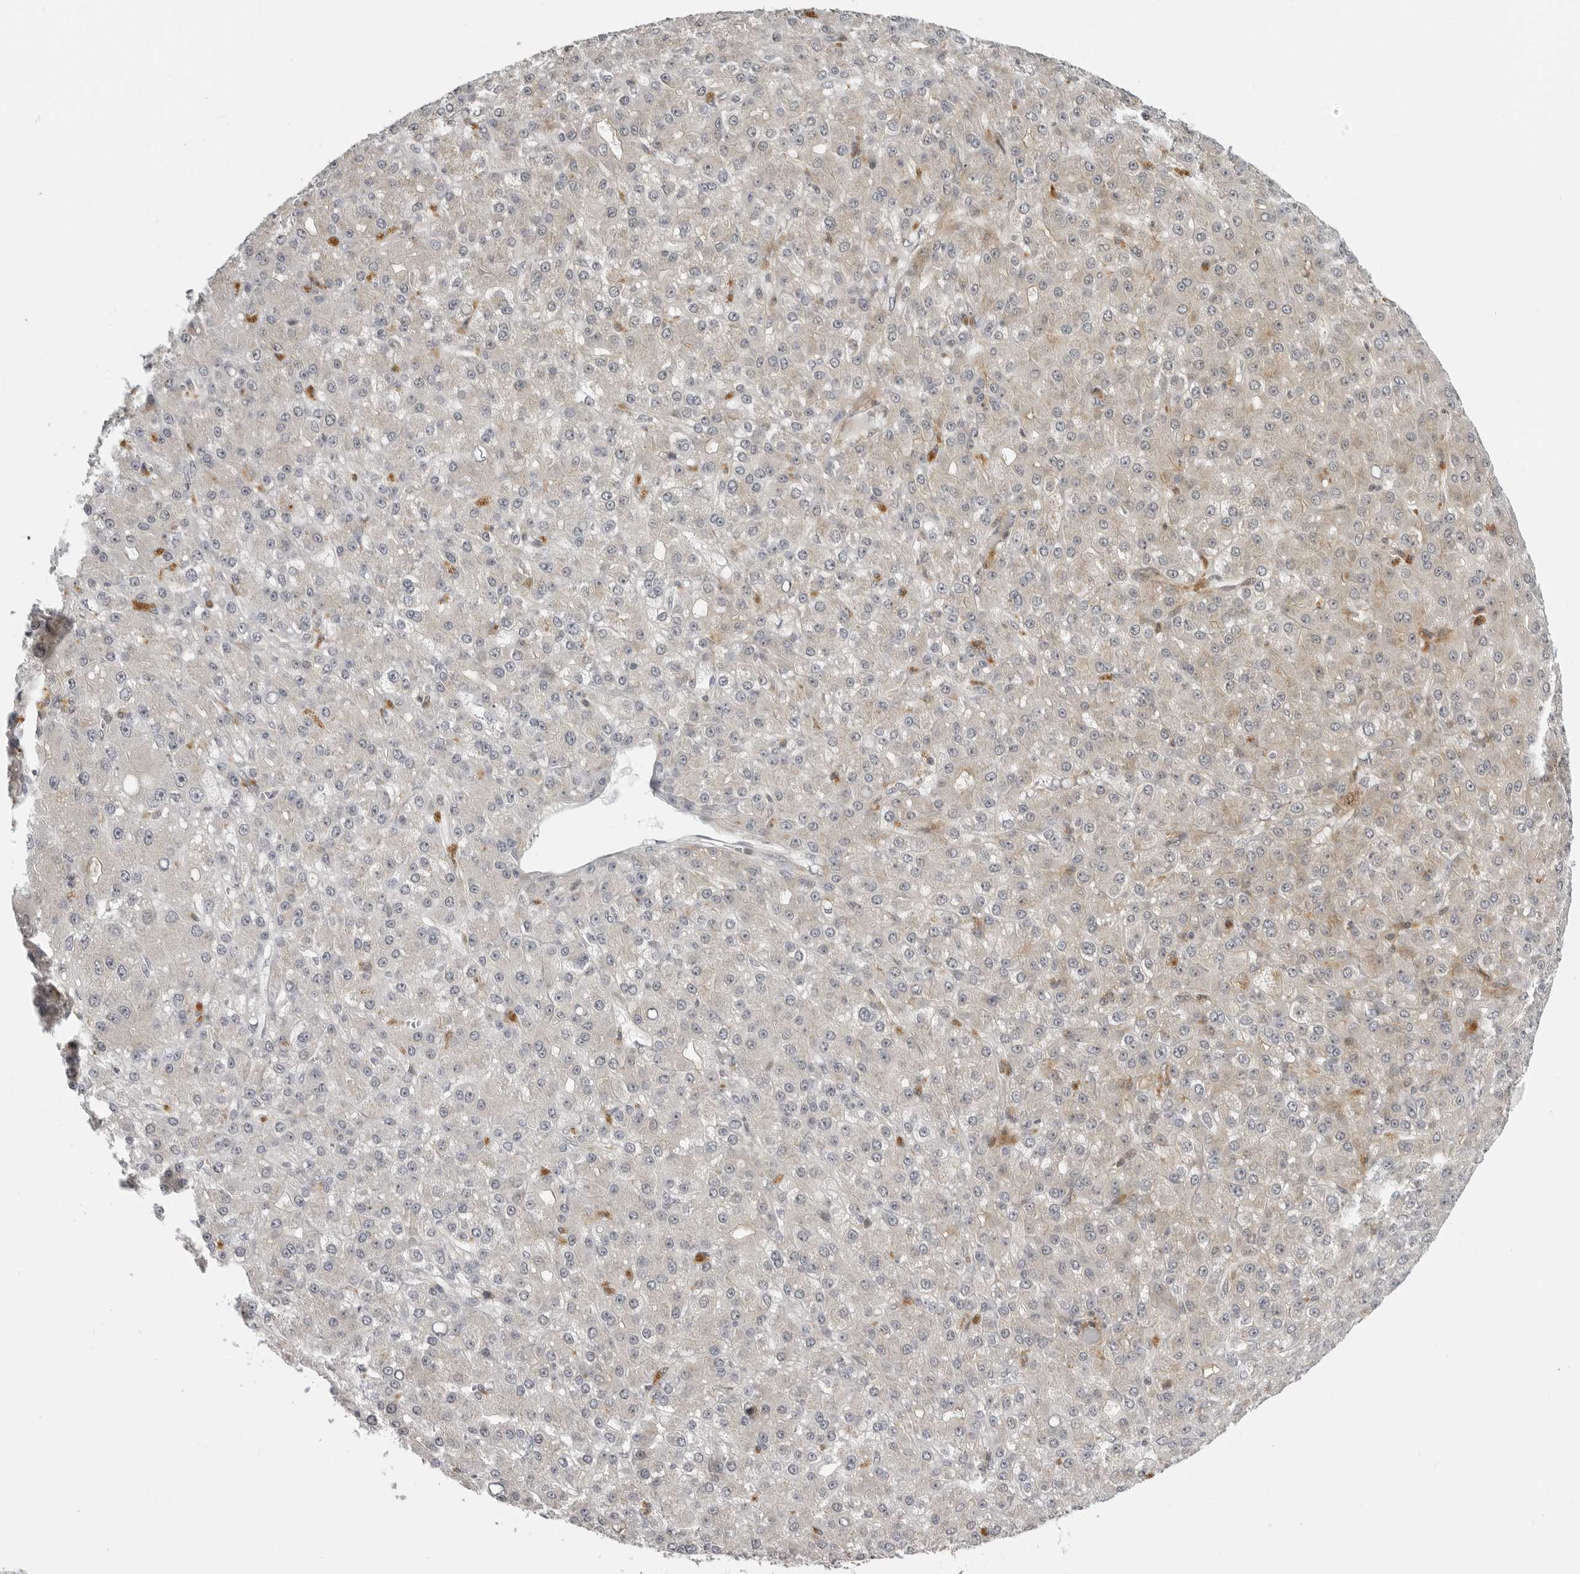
{"staining": {"intensity": "negative", "quantity": "none", "location": "none"}, "tissue": "liver cancer", "cell_type": "Tumor cells", "image_type": "cancer", "snomed": [{"axis": "morphology", "description": "Carcinoma, Hepatocellular, NOS"}, {"axis": "topography", "description": "Liver"}], "caption": "High magnification brightfield microscopy of liver cancer (hepatocellular carcinoma) stained with DAB (brown) and counterstained with hematoxylin (blue): tumor cells show no significant staining. (Stains: DAB (3,3'-diaminobenzidine) immunohistochemistry with hematoxylin counter stain, Microscopy: brightfield microscopy at high magnification).", "gene": "ADAMTS5", "patient": {"sex": "male", "age": 67}}